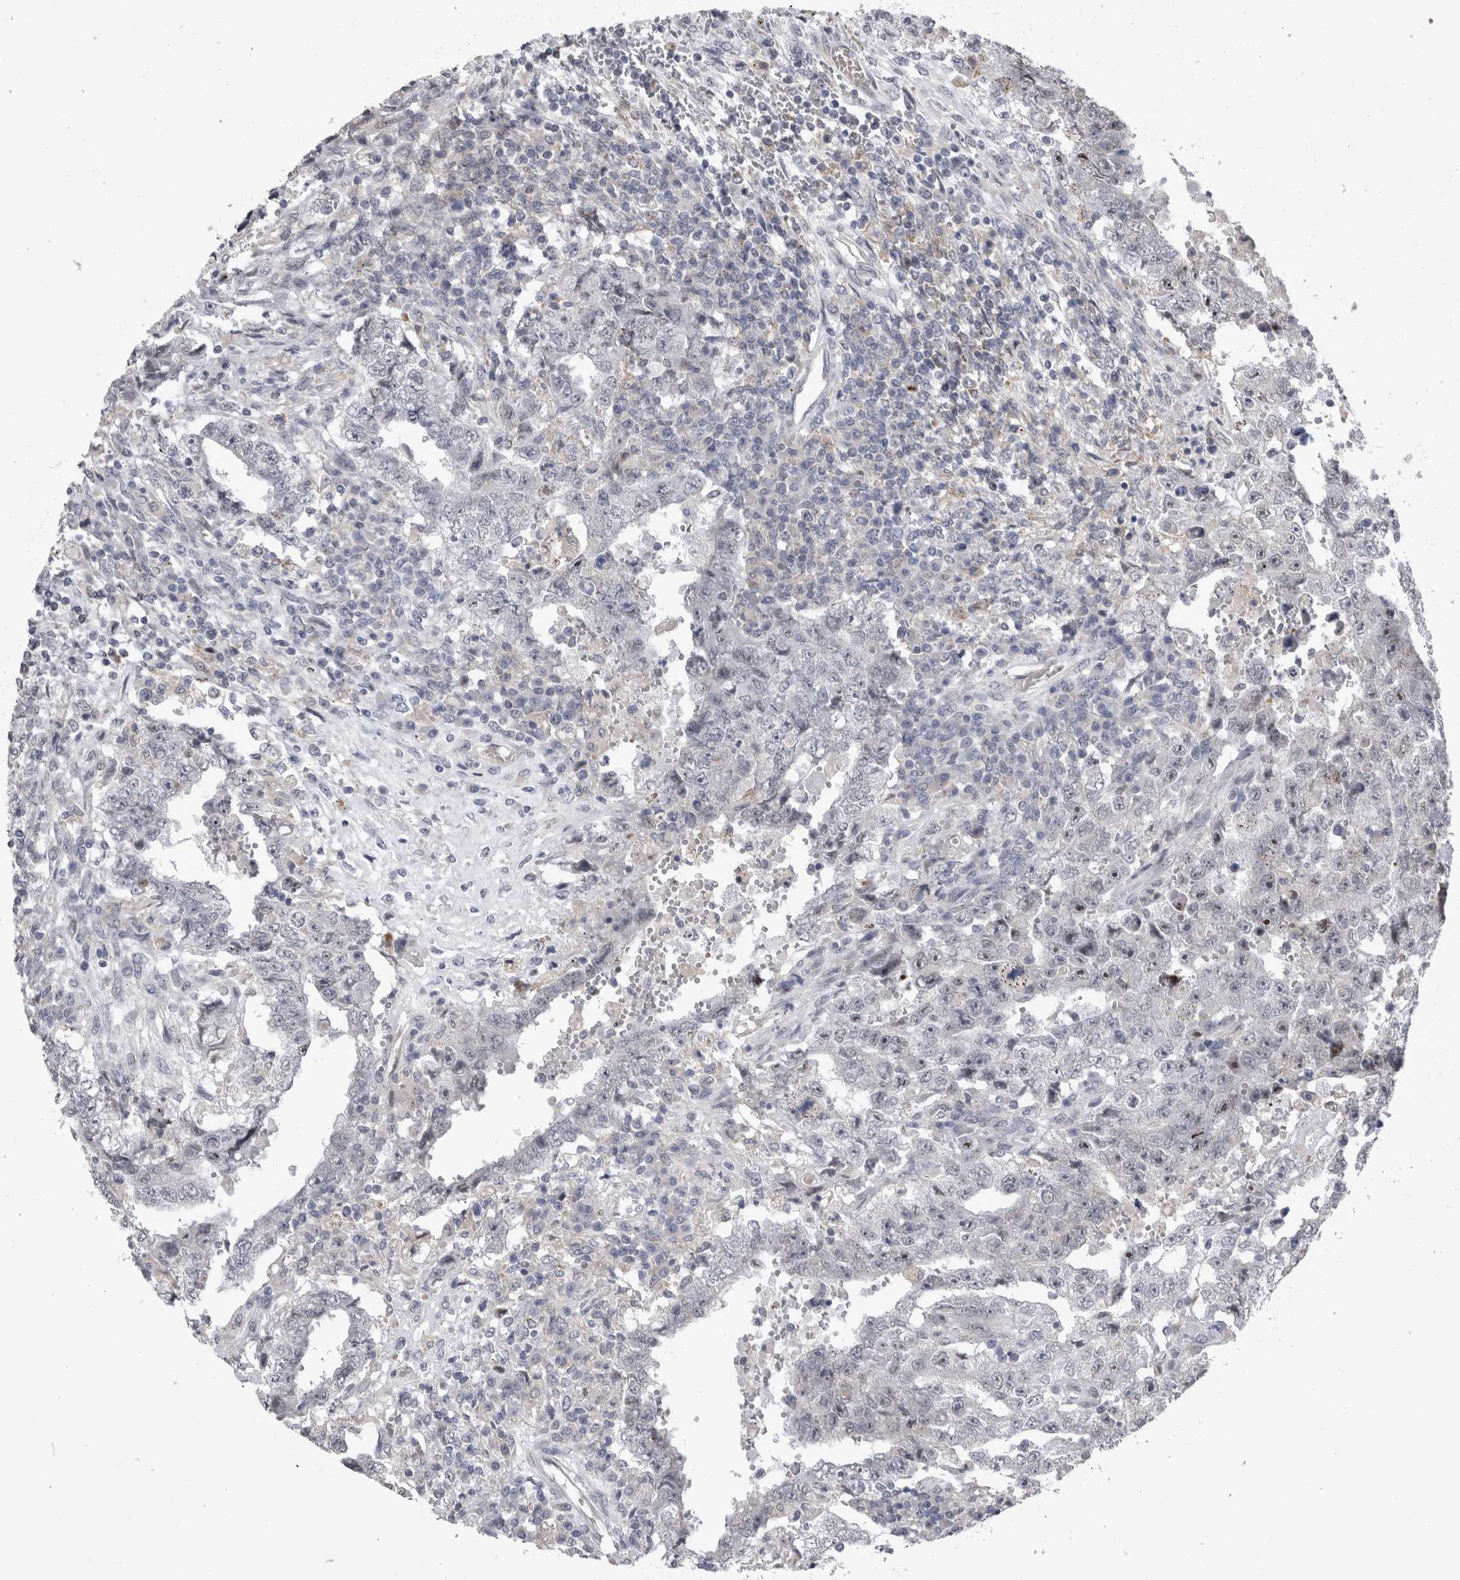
{"staining": {"intensity": "negative", "quantity": "none", "location": "none"}, "tissue": "testis cancer", "cell_type": "Tumor cells", "image_type": "cancer", "snomed": [{"axis": "morphology", "description": "Carcinoma, Embryonal, NOS"}, {"axis": "topography", "description": "Testis"}], "caption": "Tumor cells show no significant positivity in testis embryonal carcinoma.", "gene": "IFI44", "patient": {"sex": "male", "age": 26}}